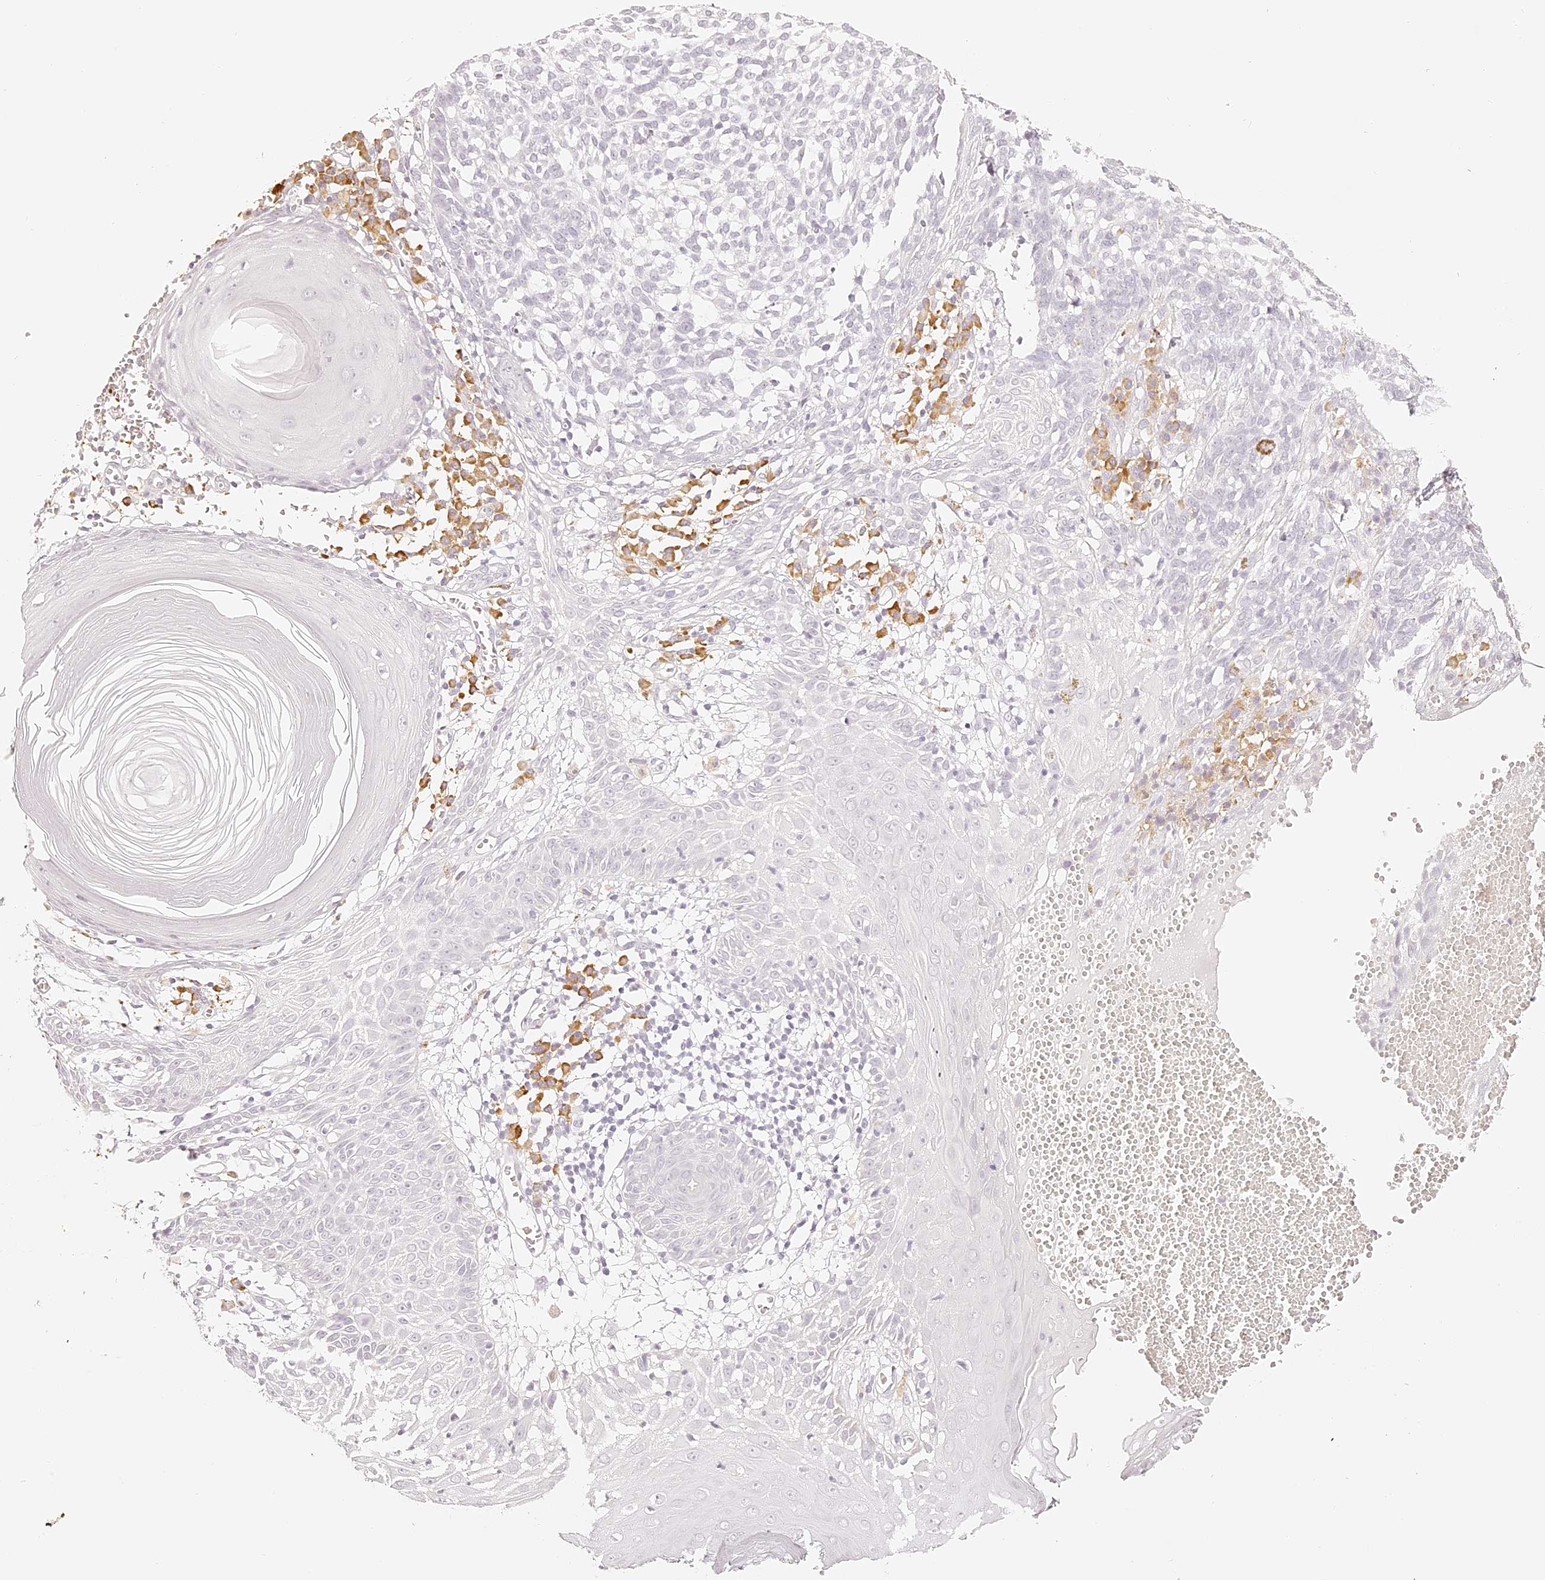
{"staining": {"intensity": "negative", "quantity": "none", "location": "none"}, "tissue": "skin cancer", "cell_type": "Tumor cells", "image_type": "cancer", "snomed": [{"axis": "morphology", "description": "Basal cell carcinoma"}, {"axis": "topography", "description": "Skin"}], "caption": "This is an immunohistochemistry (IHC) image of skin basal cell carcinoma. There is no staining in tumor cells.", "gene": "TRIM45", "patient": {"sex": "male", "age": 85}}